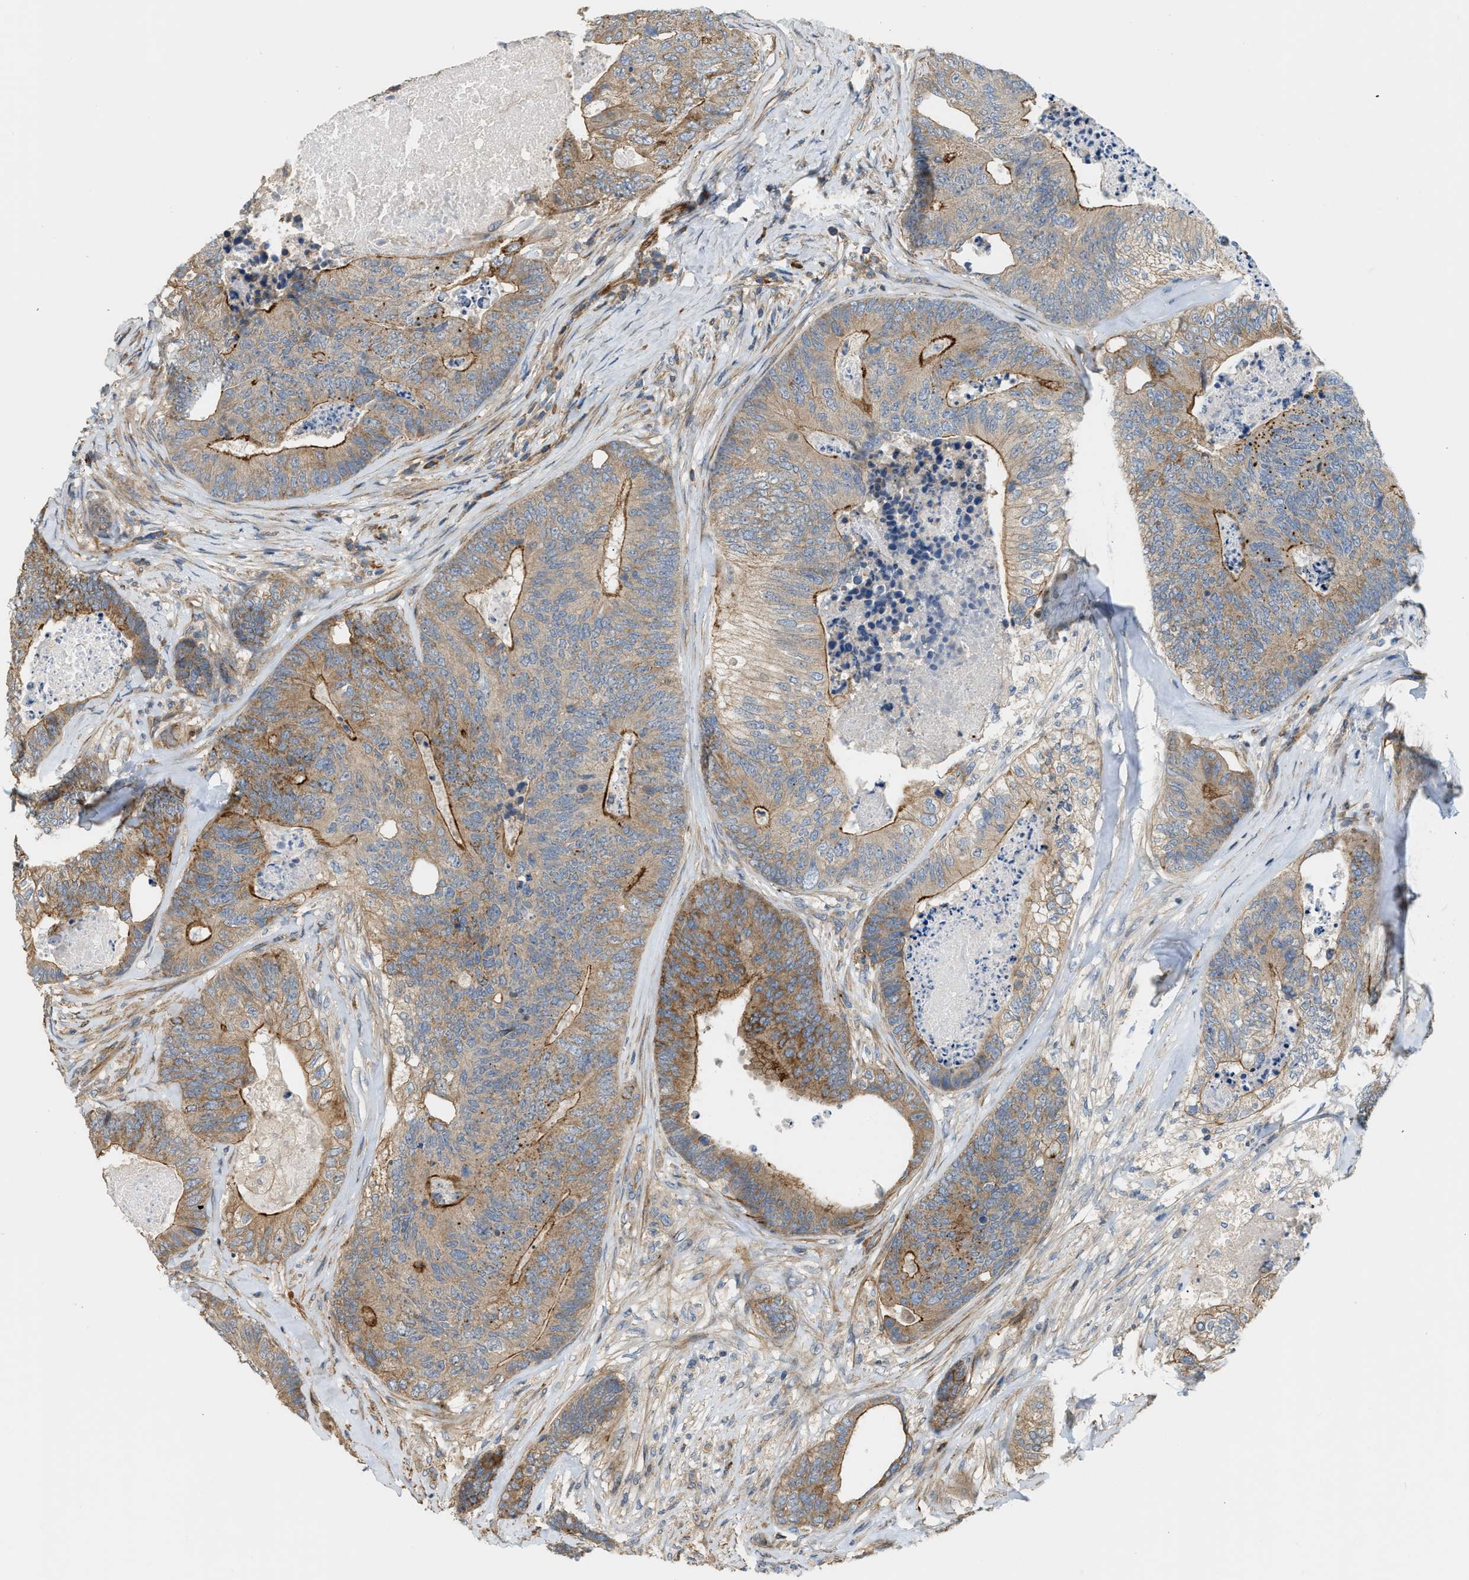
{"staining": {"intensity": "moderate", "quantity": ">75%", "location": "cytoplasmic/membranous"}, "tissue": "colorectal cancer", "cell_type": "Tumor cells", "image_type": "cancer", "snomed": [{"axis": "morphology", "description": "Adenocarcinoma, NOS"}, {"axis": "topography", "description": "Colon"}], "caption": "Immunohistochemistry image of colorectal cancer (adenocarcinoma) stained for a protein (brown), which displays medium levels of moderate cytoplasmic/membranous expression in approximately >75% of tumor cells.", "gene": "BTN3A2", "patient": {"sex": "female", "age": 67}}